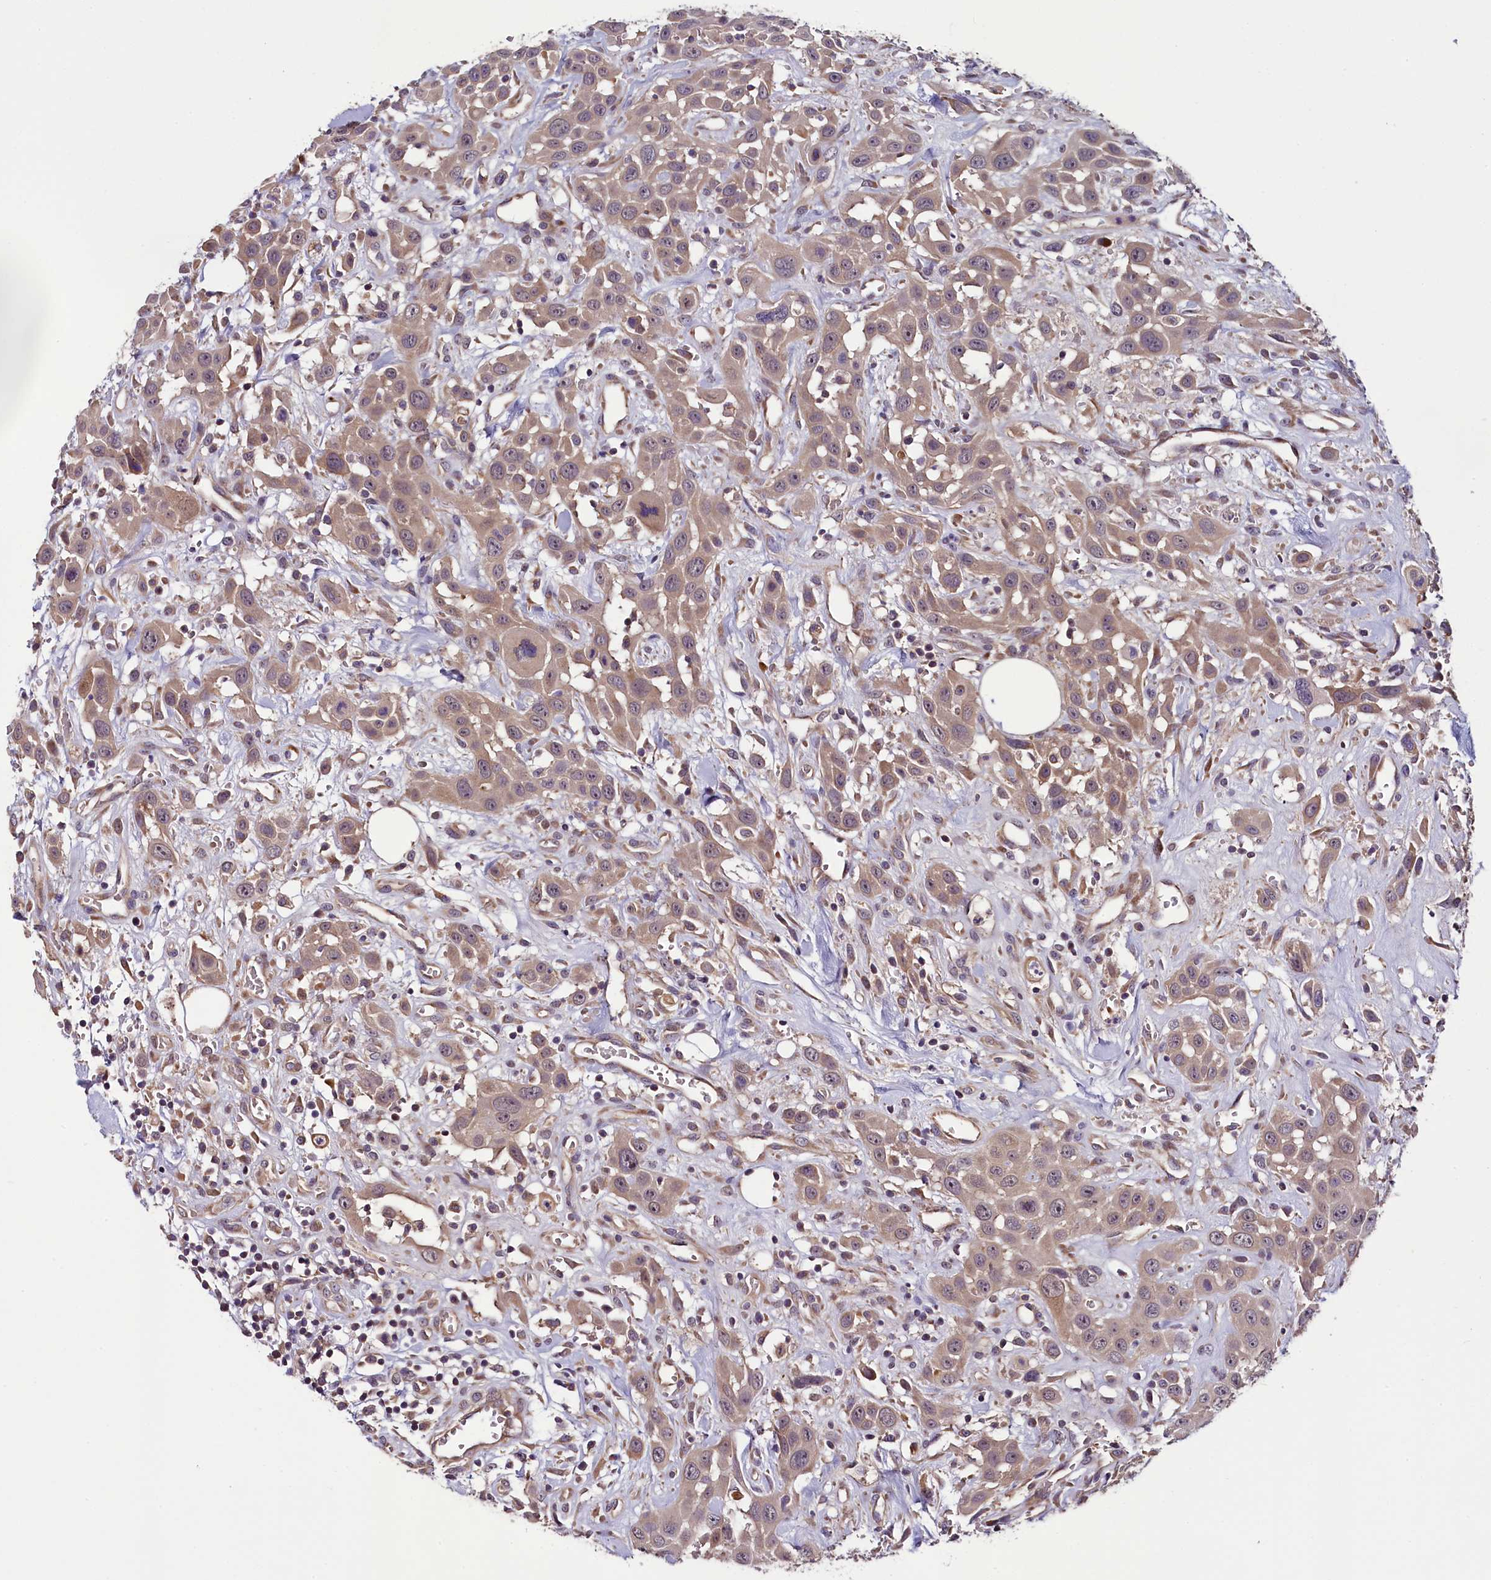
{"staining": {"intensity": "weak", "quantity": "<25%", "location": "cytoplasmic/membranous"}, "tissue": "head and neck cancer", "cell_type": "Tumor cells", "image_type": "cancer", "snomed": [{"axis": "morphology", "description": "Squamous cell carcinoma, NOS"}, {"axis": "topography", "description": "Head-Neck"}], "caption": "Head and neck cancer was stained to show a protein in brown. There is no significant positivity in tumor cells.", "gene": "RPUSD2", "patient": {"sex": "male", "age": 81}}